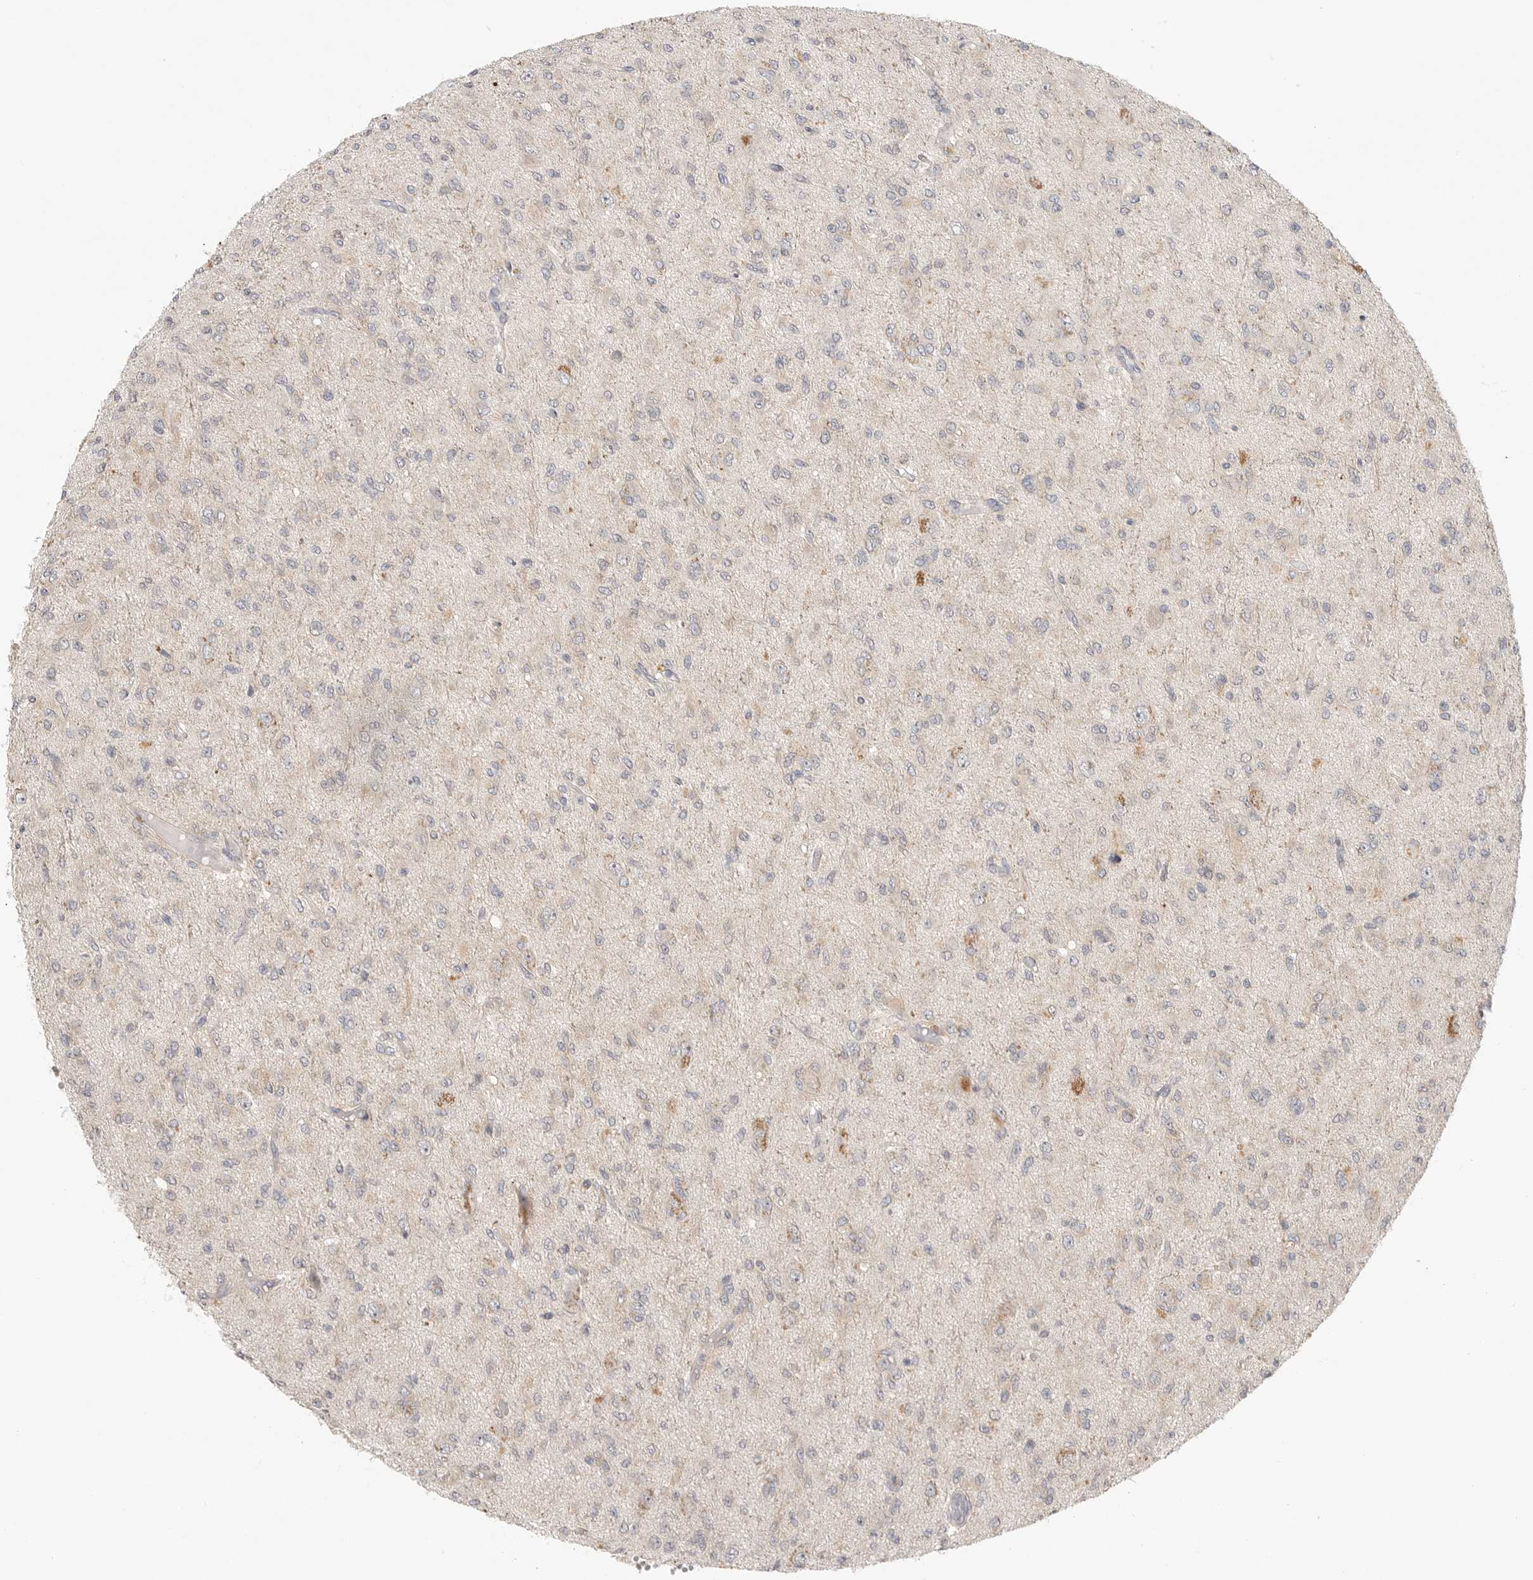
{"staining": {"intensity": "negative", "quantity": "none", "location": "none"}, "tissue": "glioma", "cell_type": "Tumor cells", "image_type": "cancer", "snomed": [{"axis": "morphology", "description": "Glioma, malignant, High grade"}, {"axis": "topography", "description": "Brain"}], "caption": "This micrograph is of glioma stained with immunohistochemistry to label a protein in brown with the nuclei are counter-stained blue. There is no staining in tumor cells.", "gene": "HDAC6", "patient": {"sex": "female", "age": 59}}